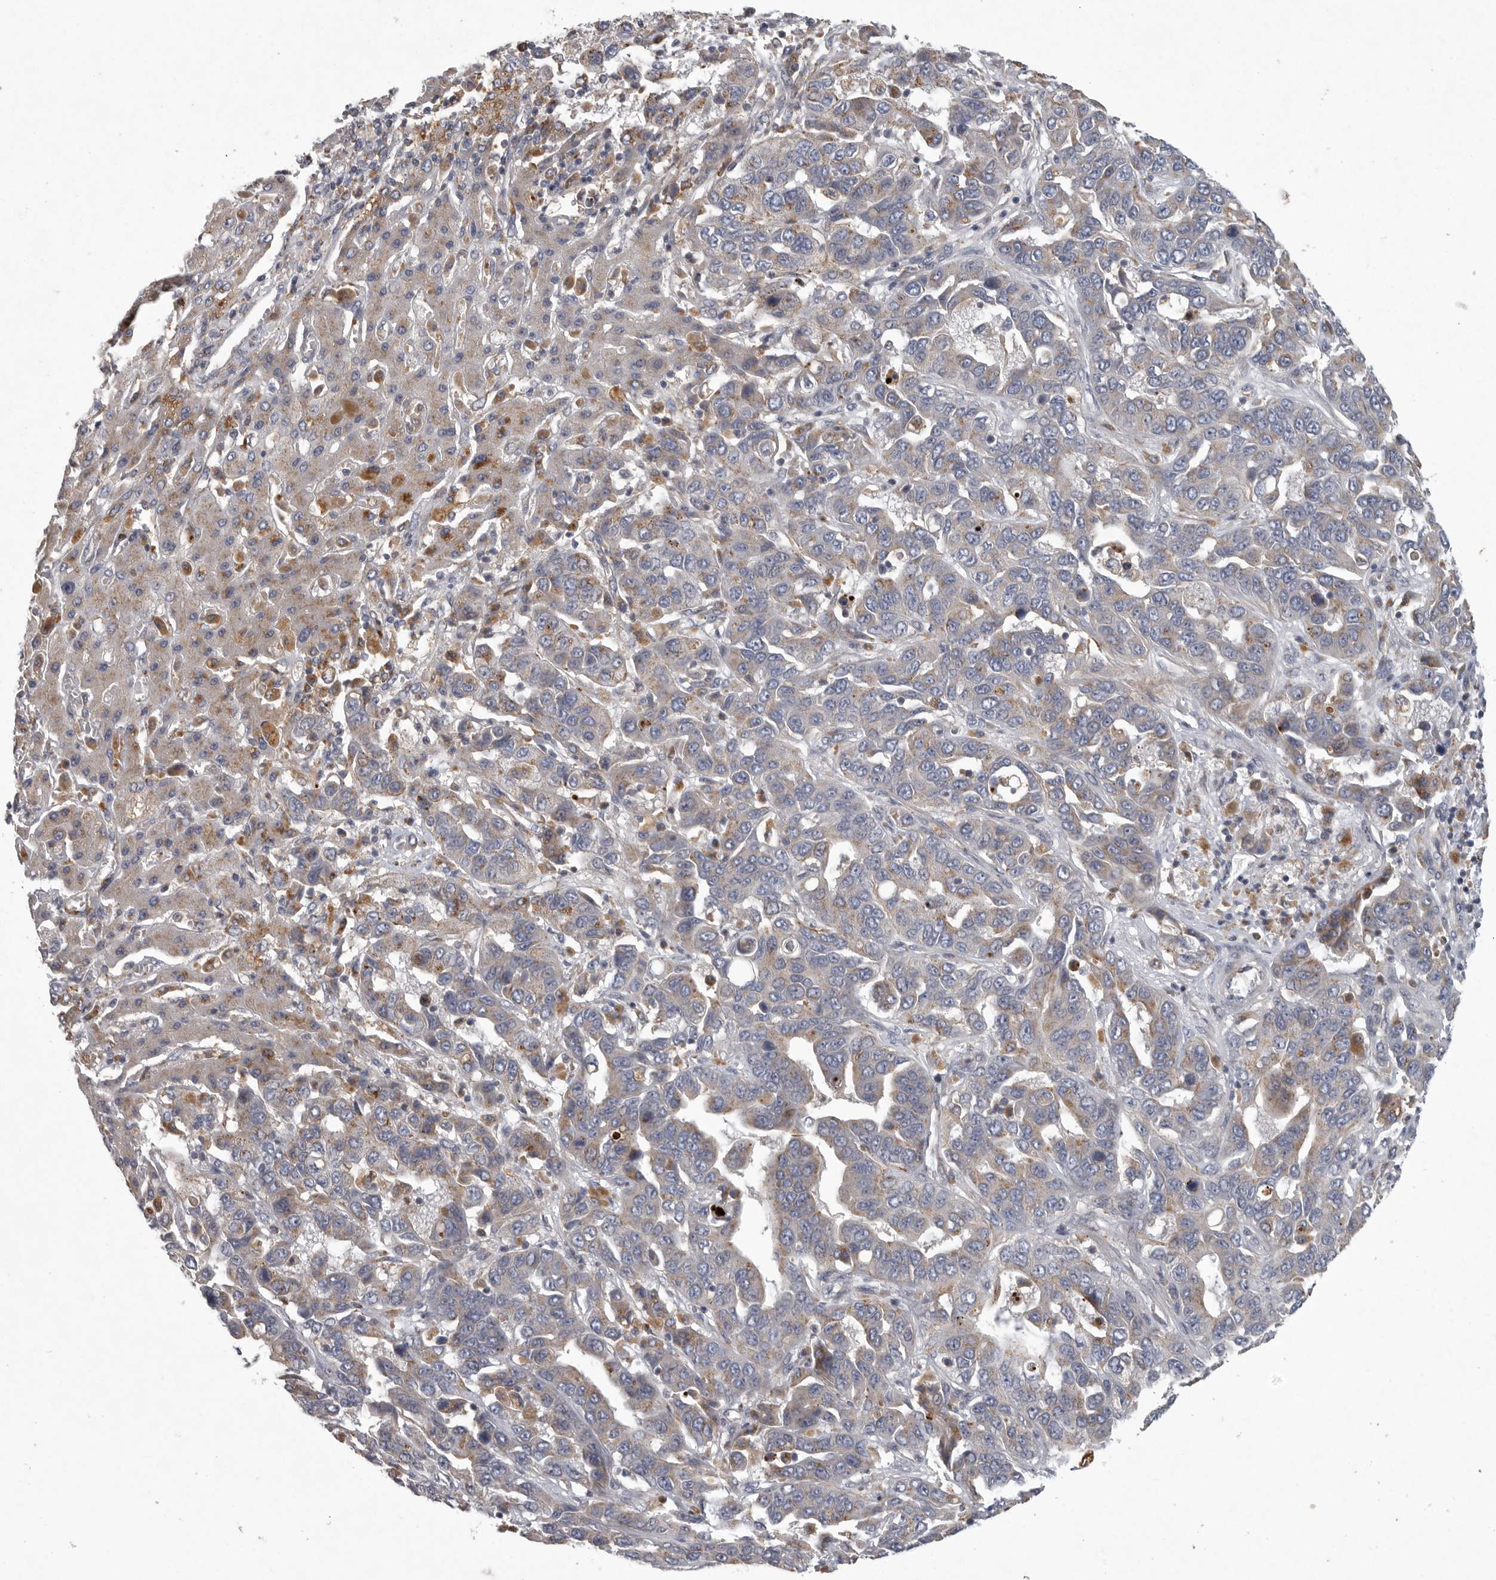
{"staining": {"intensity": "weak", "quantity": "<25%", "location": "cytoplasmic/membranous"}, "tissue": "liver cancer", "cell_type": "Tumor cells", "image_type": "cancer", "snomed": [{"axis": "morphology", "description": "Cholangiocarcinoma"}, {"axis": "topography", "description": "Liver"}], "caption": "IHC image of liver cholangiocarcinoma stained for a protein (brown), which displays no positivity in tumor cells. The staining is performed using DAB (3,3'-diaminobenzidine) brown chromogen with nuclei counter-stained in using hematoxylin.", "gene": "LAMTOR3", "patient": {"sex": "female", "age": 52}}